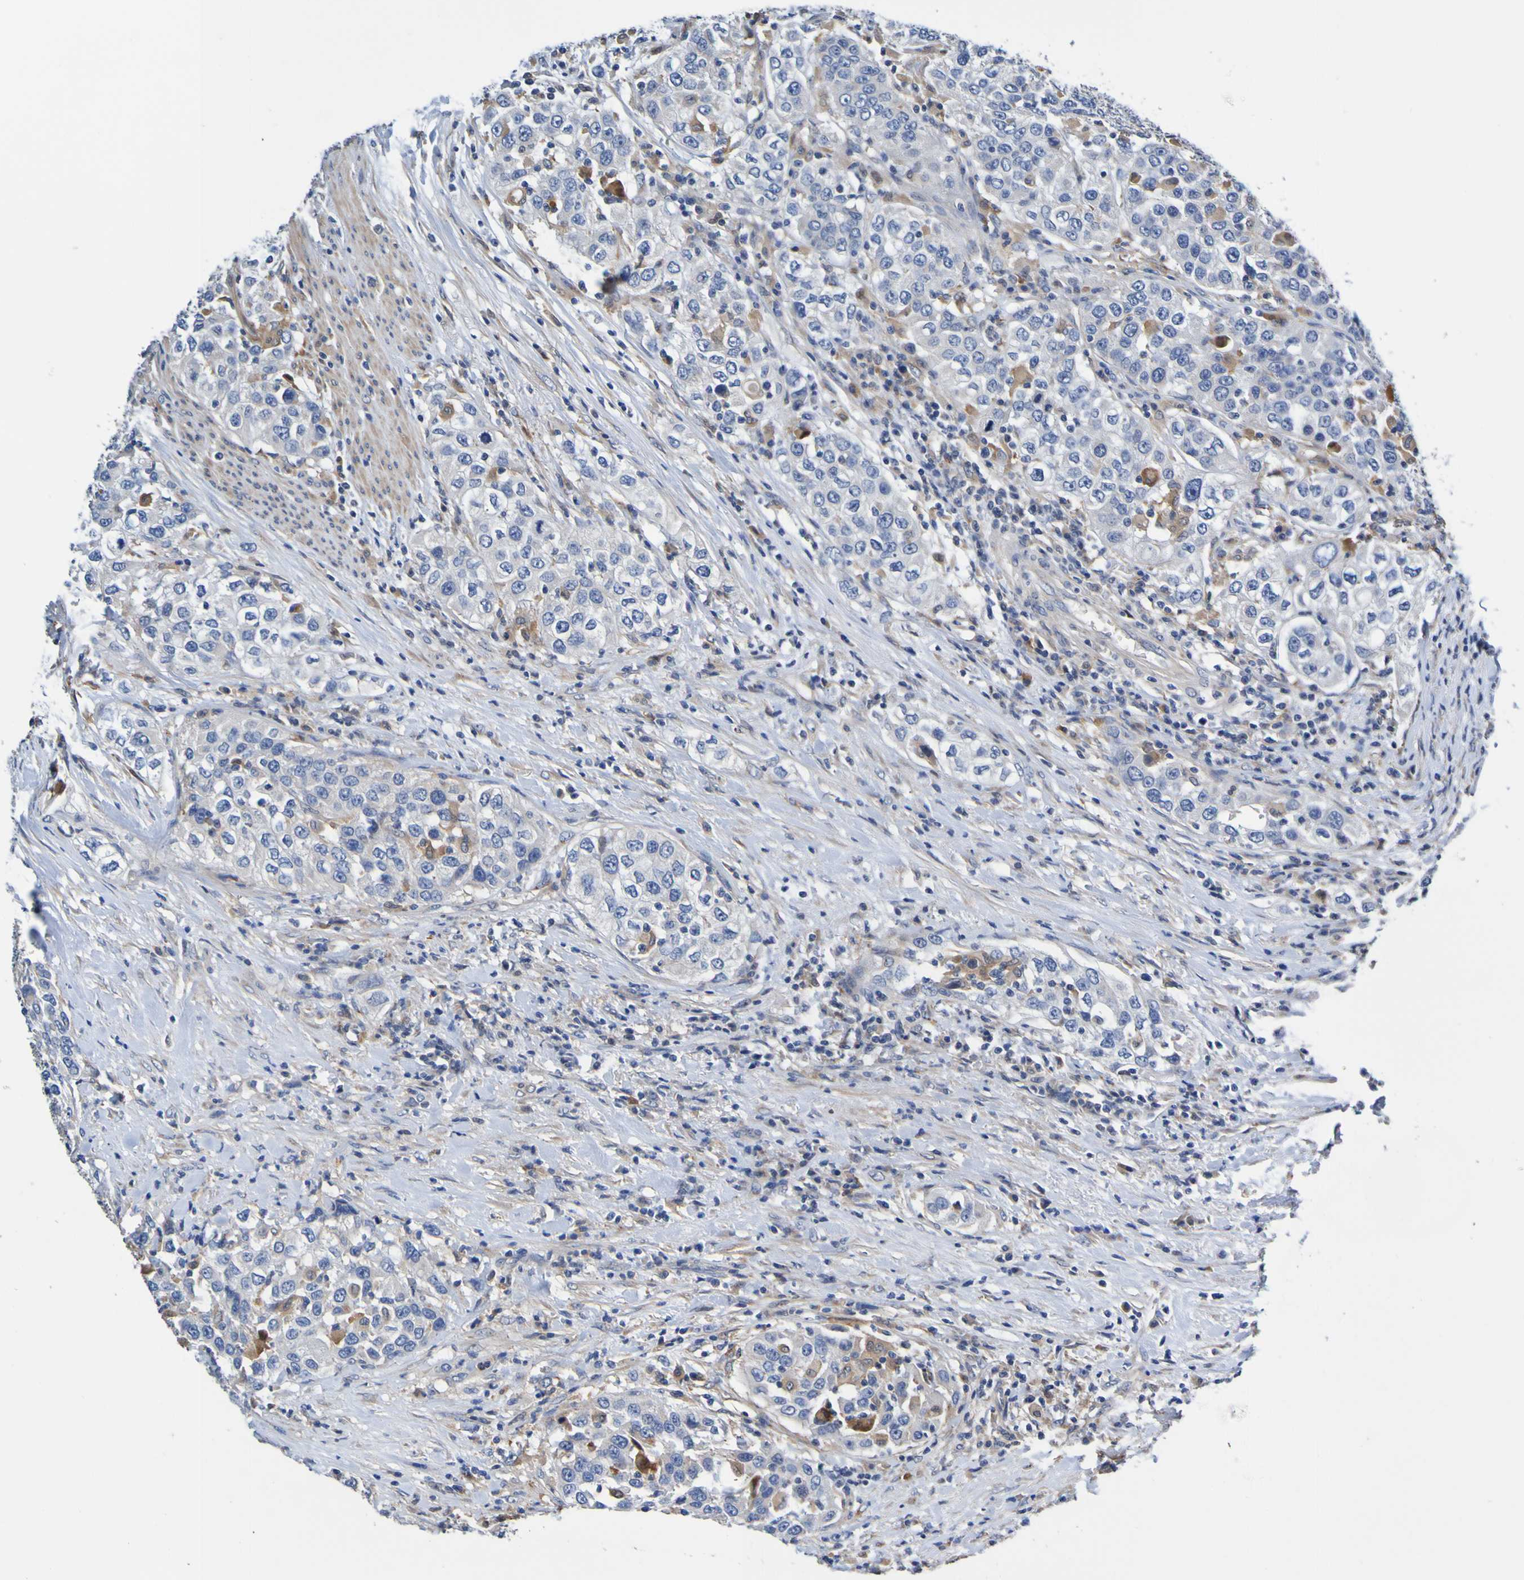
{"staining": {"intensity": "weak", "quantity": ">75%", "location": "cytoplasmic/membranous"}, "tissue": "urothelial cancer", "cell_type": "Tumor cells", "image_type": "cancer", "snomed": [{"axis": "morphology", "description": "Urothelial carcinoma, High grade"}, {"axis": "topography", "description": "Urinary bladder"}], "caption": "High-grade urothelial carcinoma stained for a protein (brown) shows weak cytoplasmic/membranous positive expression in about >75% of tumor cells.", "gene": "METAP2", "patient": {"sex": "female", "age": 80}}